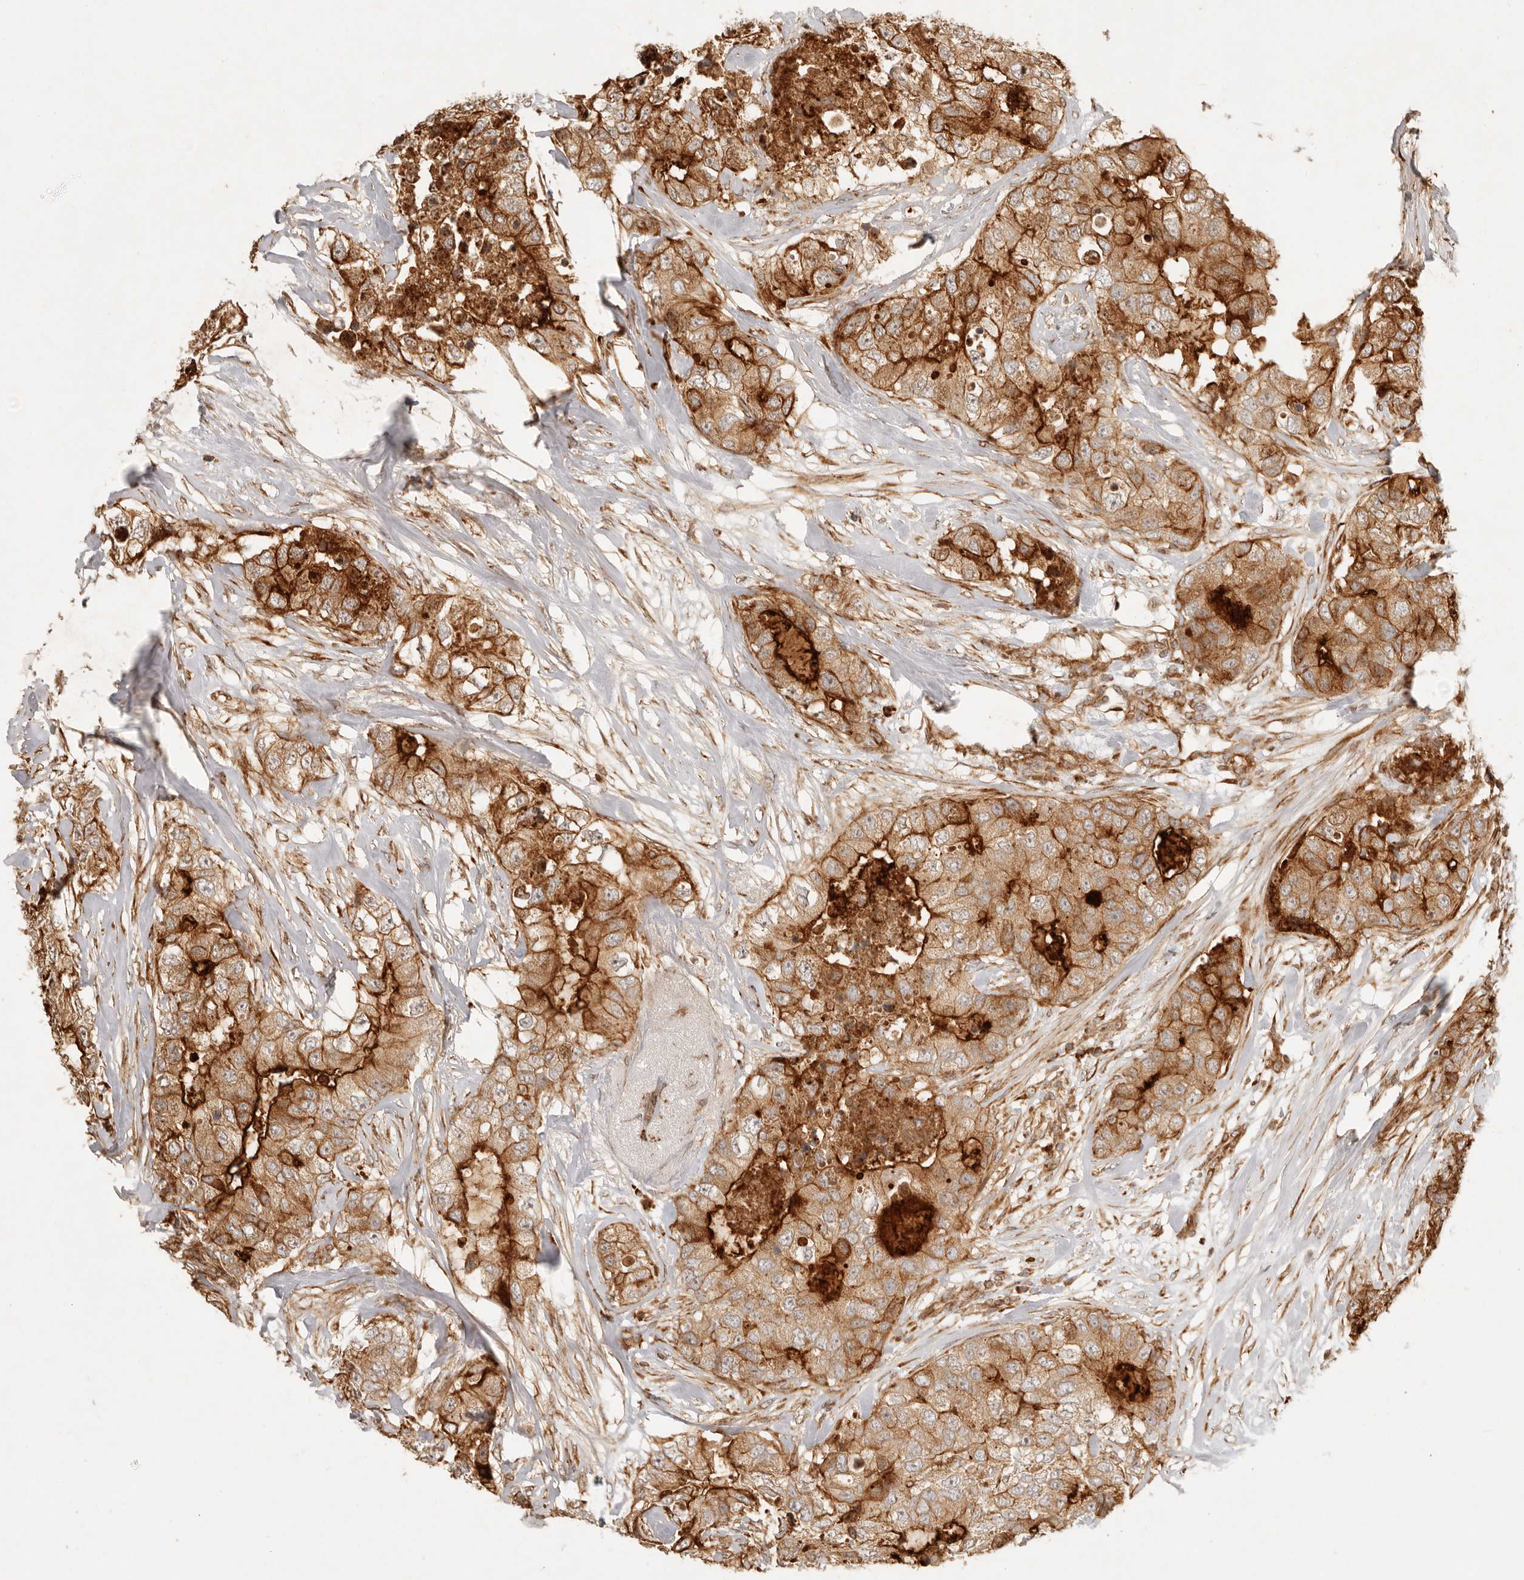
{"staining": {"intensity": "strong", "quantity": ">75%", "location": "cytoplasmic/membranous"}, "tissue": "breast cancer", "cell_type": "Tumor cells", "image_type": "cancer", "snomed": [{"axis": "morphology", "description": "Duct carcinoma"}, {"axis": "topography", "description": "Breast"}], "caption": "There is high levels of strong cytoplasmic/membranous expression in tumor cells of intraductal carcinoma (breast), as demonstrated by immunohistochemical staining (brown color).", "gene": "KLHL38", "patient": {"sex": "female", "age": 62}}